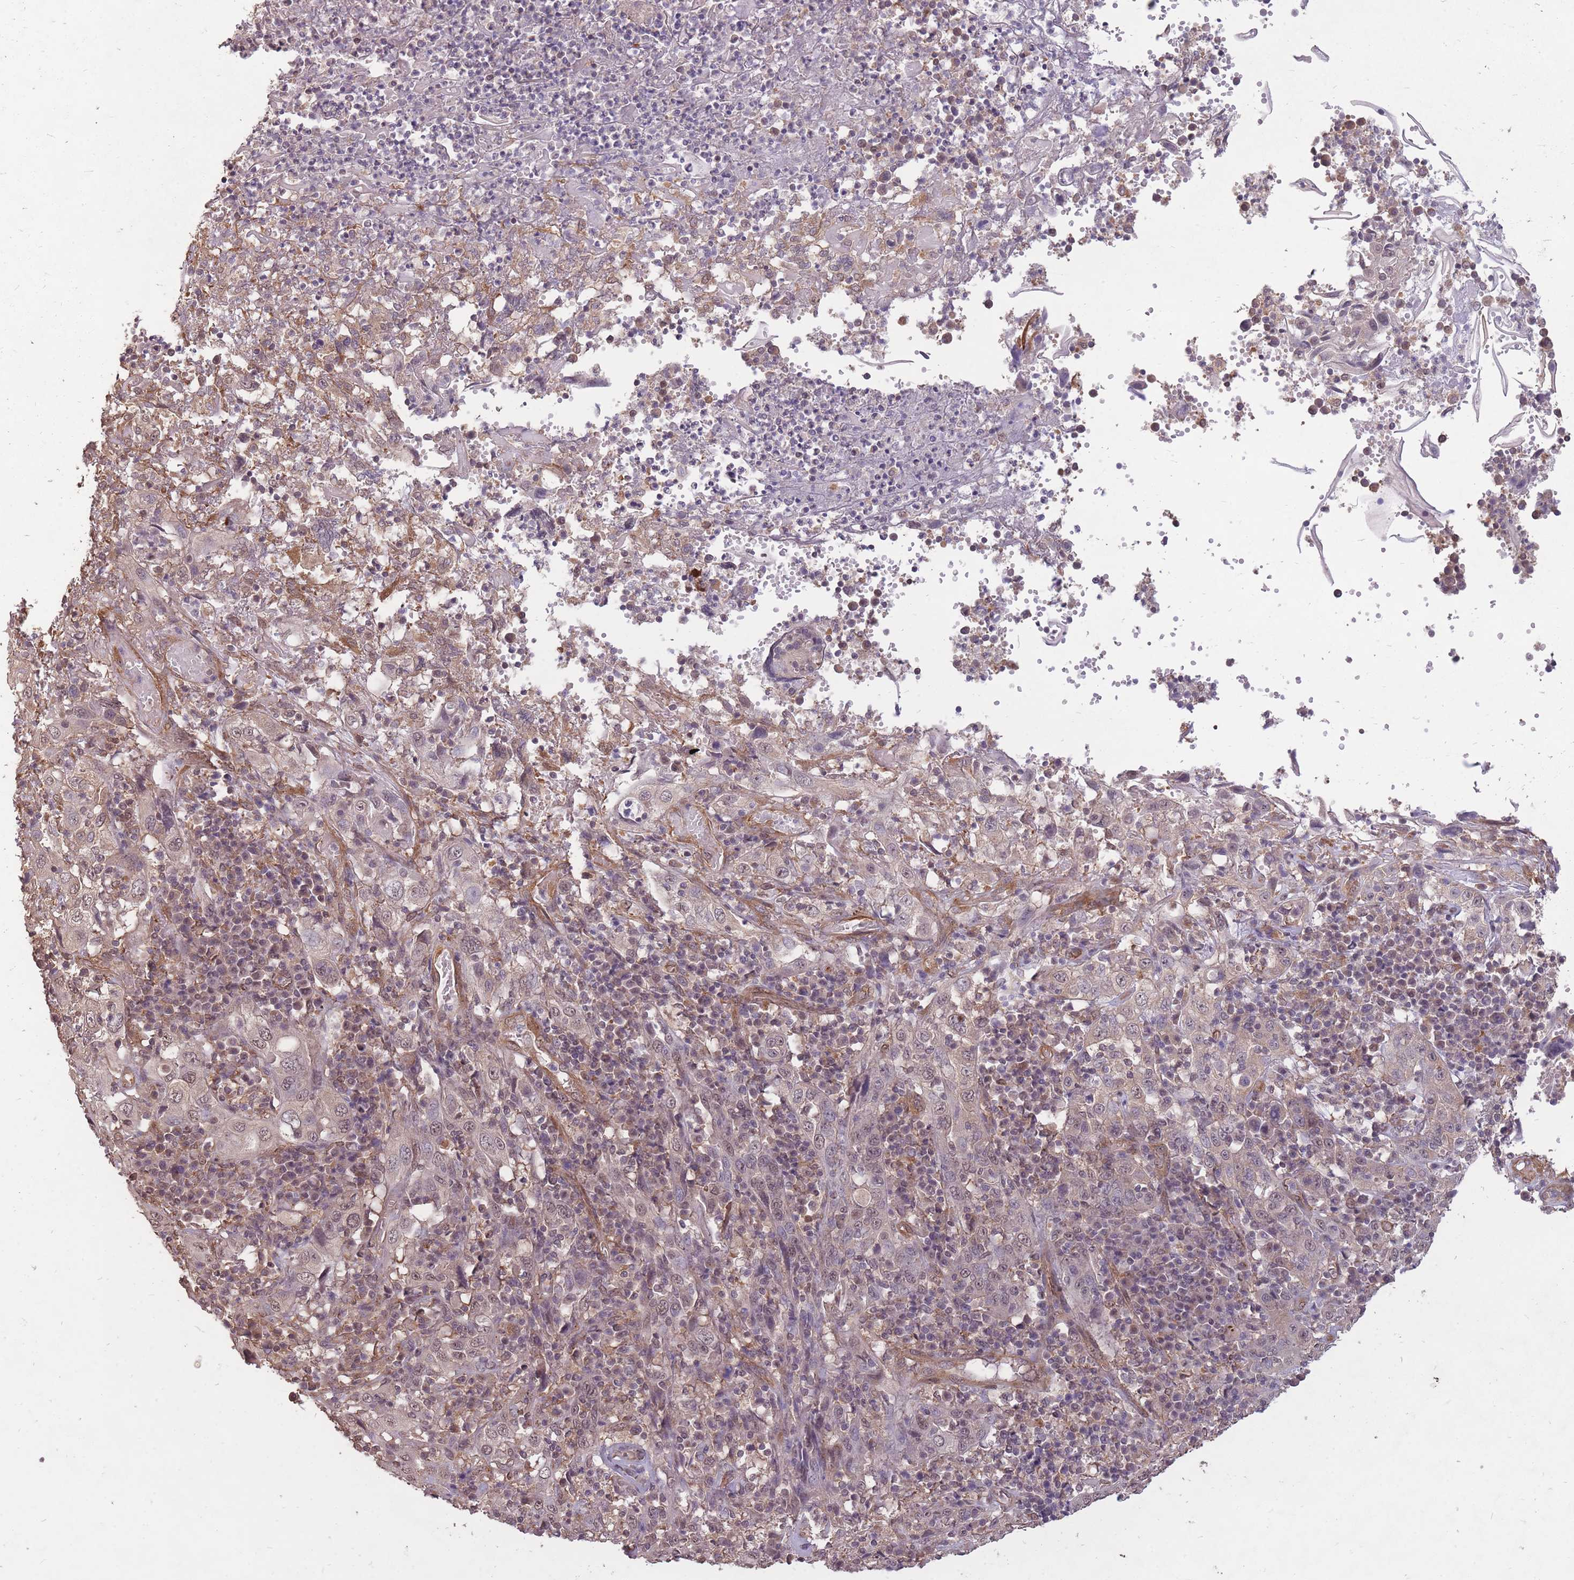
{"staining": {"intensity": "weak", "quantity": "<25%", "location": "nuclear"}, "tissue": "cervical cancer", "cell_type": "Tumor cells", "image_type": "cancer", "snomed": [{"axis": "morphology", "description": "Squamous cell carcinoma, NOS"}, {"axis": "topography", "description": "Cervix"}], "caption": "IHC histopathology image of neoplastic tissue: cervical squamous cell carcinoma stained with DAB (3,3'-diaminobenzidine) demonstrates no significant protein staining in tumor cells. (Stains: DAB (3,3'-diaminobenzidine) IHC with hematoxylin counter stain, Microscopy: brightfield microscopy at high magnification).", "gene": "DYNC1LI2", "patient": {"sex": "female", "age": 46}}